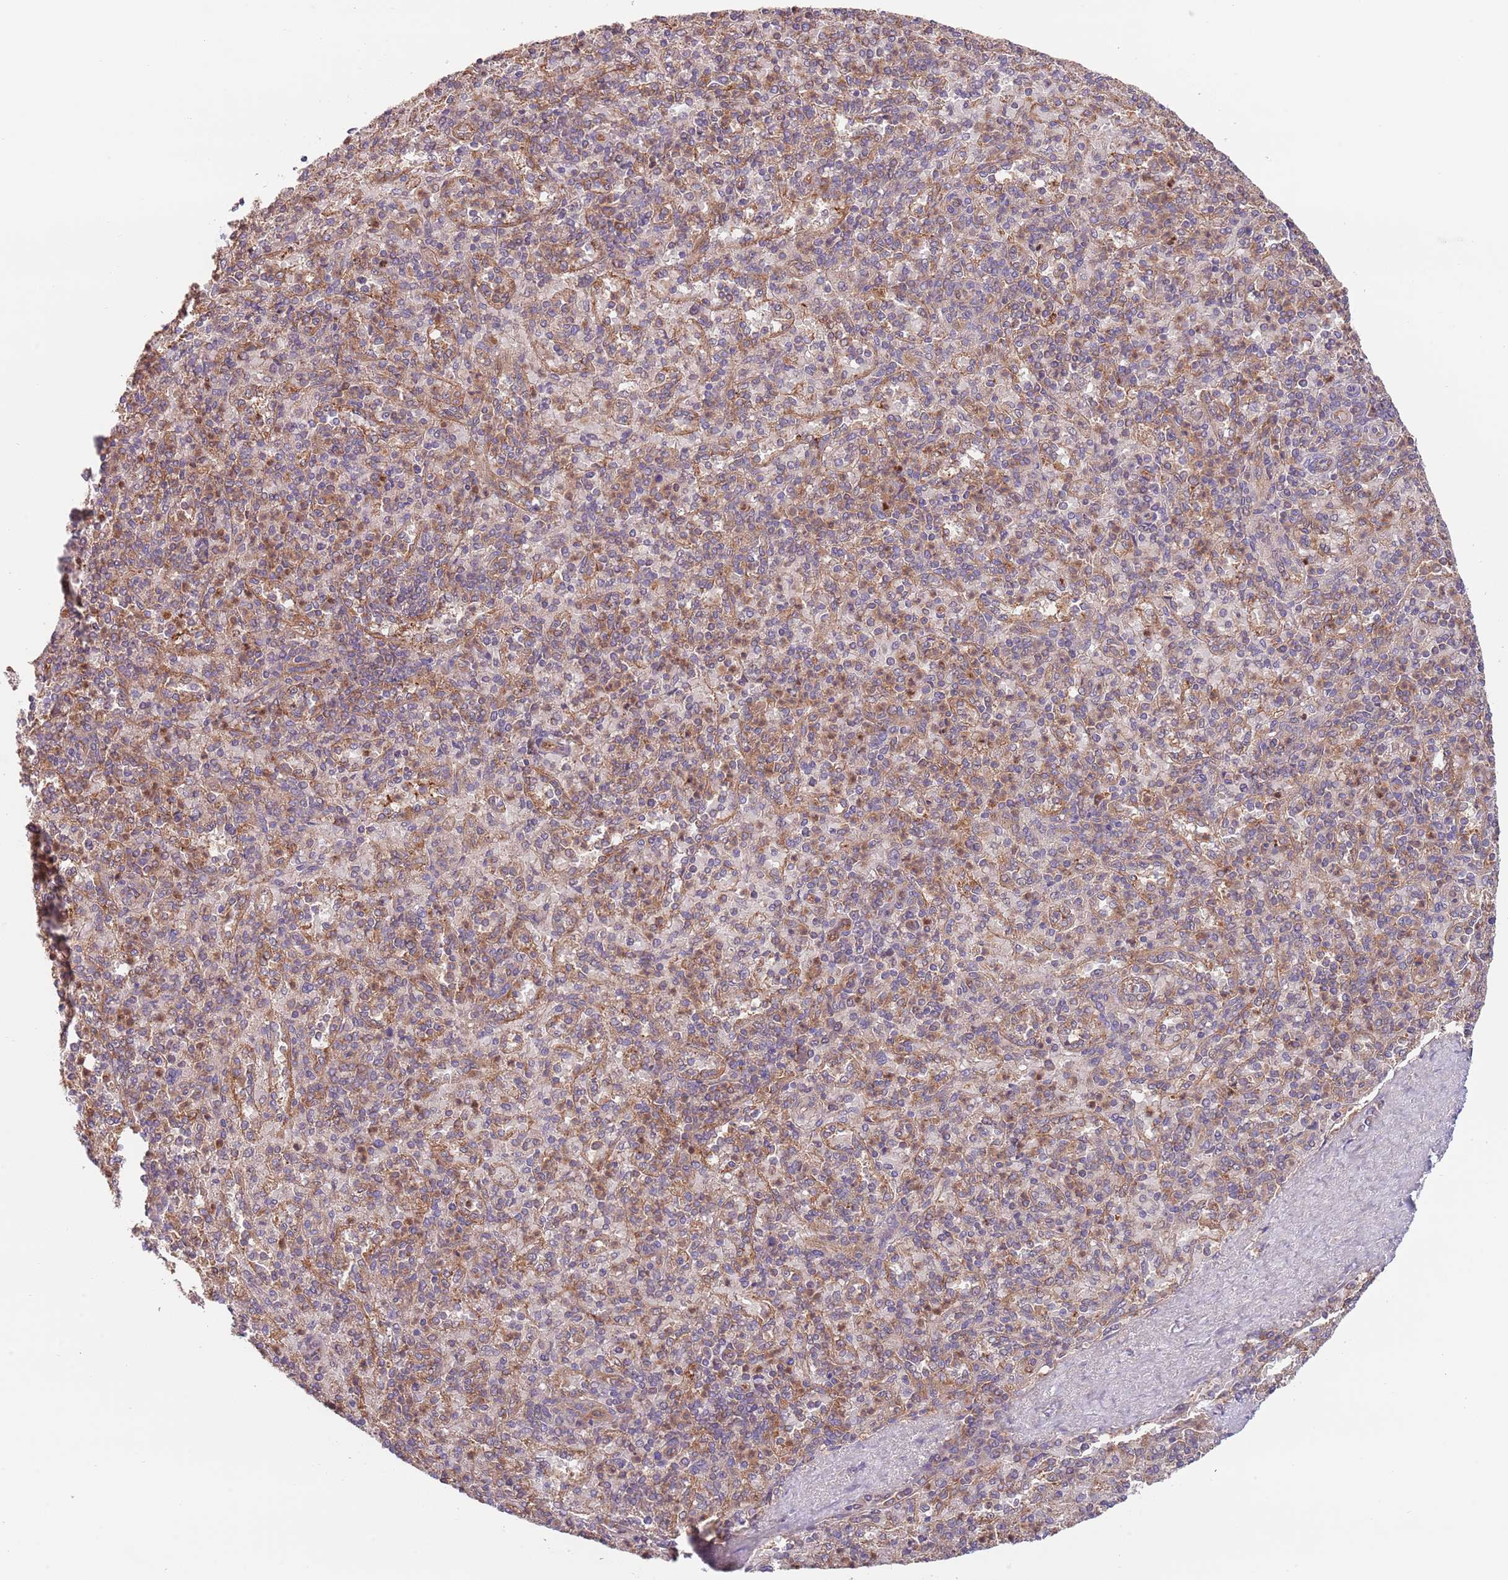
{"staining": {"intensity": "weak", "quantity": "25%-75%", "location": "cytoplasmic/membranous"}, "tissue": "spleen", "cell_type": "Cells in red pulp", "image_type": "normal", "snomed": [{"axis": "morphology", "description": "Normal tissue, NOS"}, {"axis": "topography", "description": "Spleen"}], "caption": "Protein expression analysis of unremarkable human spleen reveals weak cytoplasmic/membranous staining in approximately 25%-75% of cells in red pulp. (DAB = brown stain, brightfield microscopy at high magnification).", "gene": "EIF3F", "patient": {"sex": "male", "age": 82}}